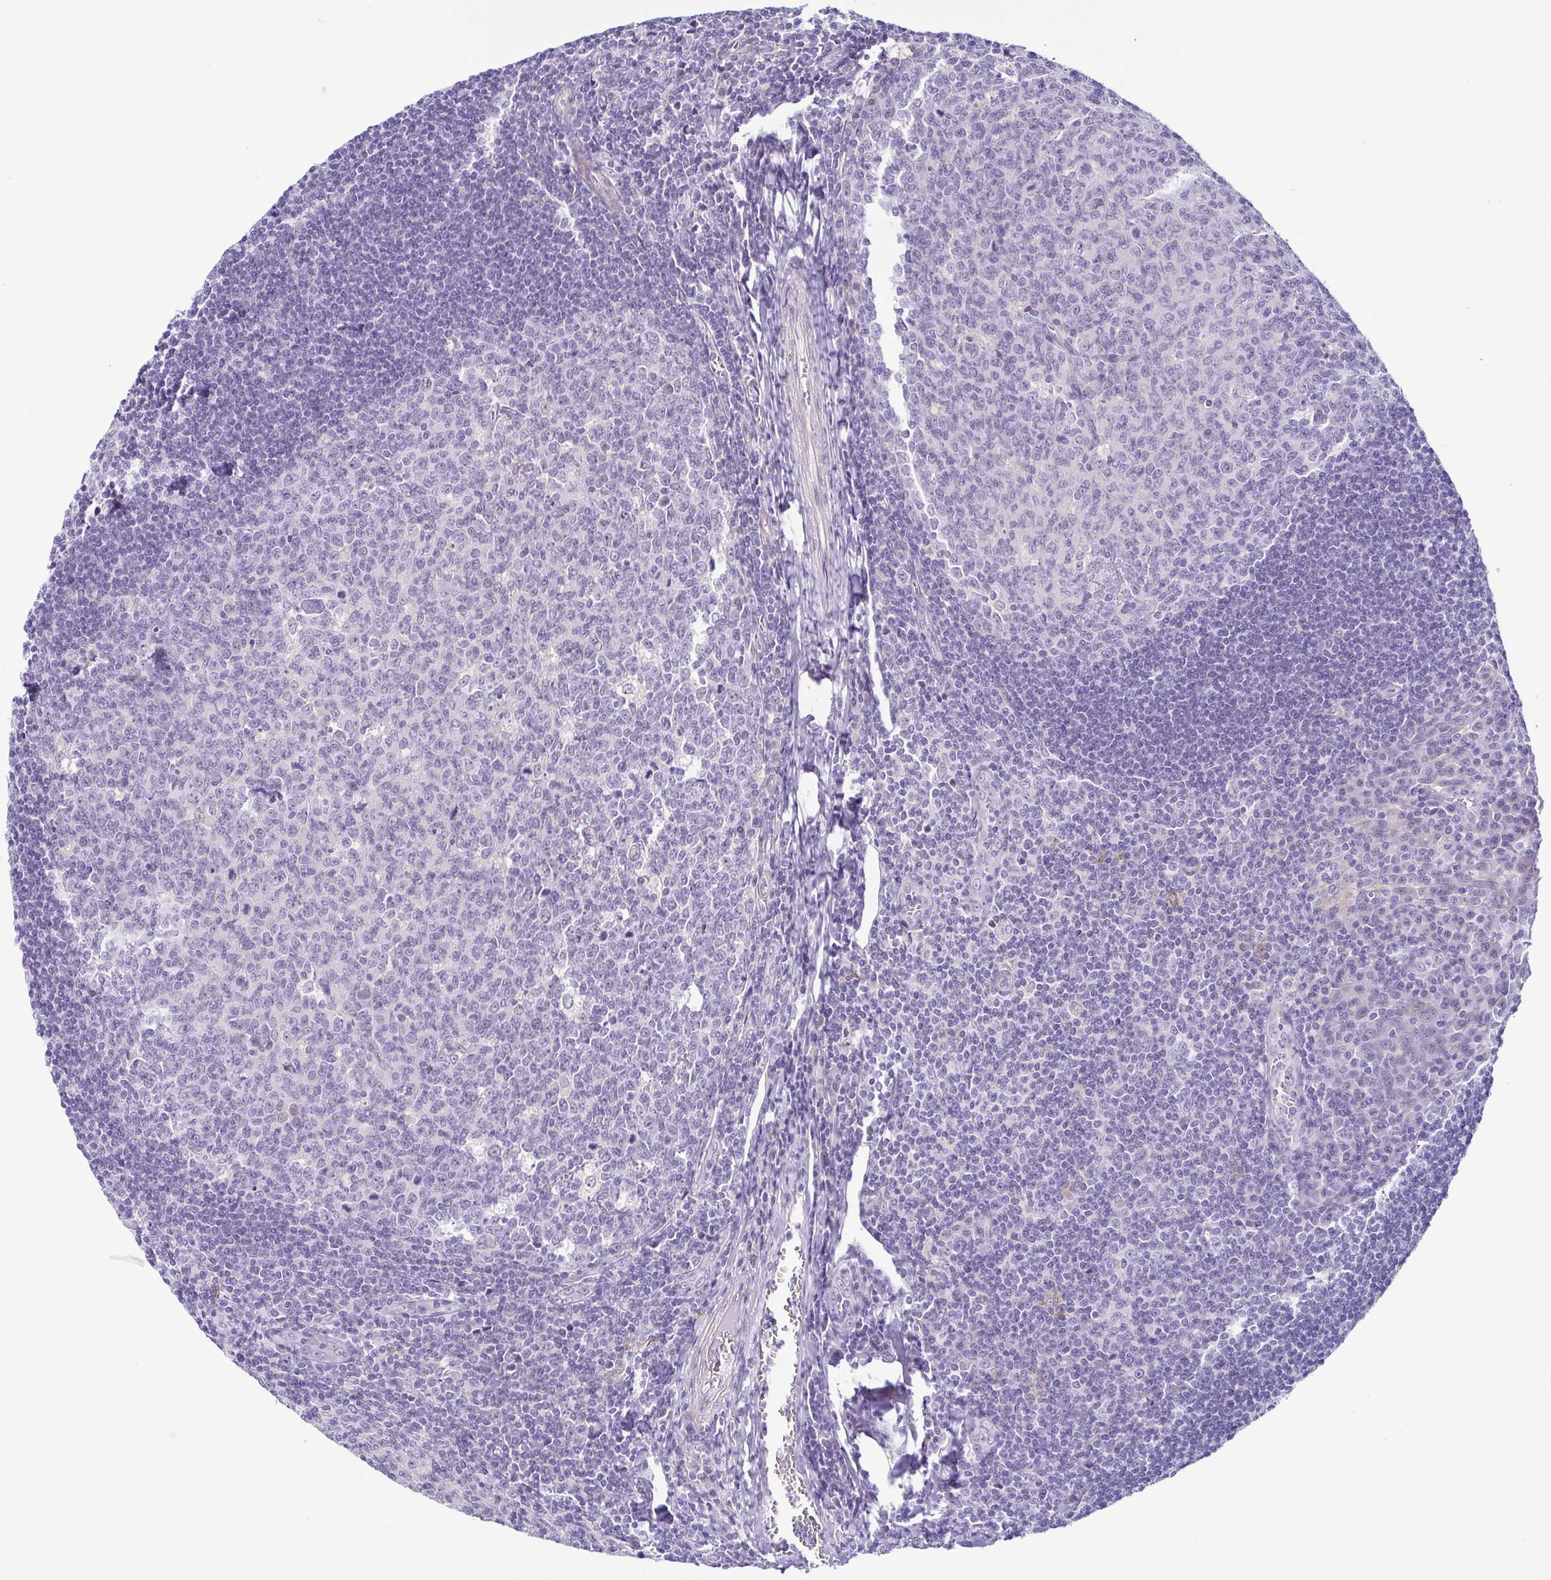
{"staining": {"intensity": "negative", "quantity": "none", "location": "none"}, "tissue": "tonsil", "cell_type": "Germinal center cells", "image_type": "normal", "snomed": [{"axis": "morphology", "description": "Normal tissue, NOS"}, {"axis": "topography", "description": "Tonsil"}], "caption": "Immunohistochemical staining of benign human tonsil demonstrates no significant positivity in germinal center cells. Nuclei are stained in blue.", "gene": "TERT", "patient": {"sex": "male", "age": 27}}